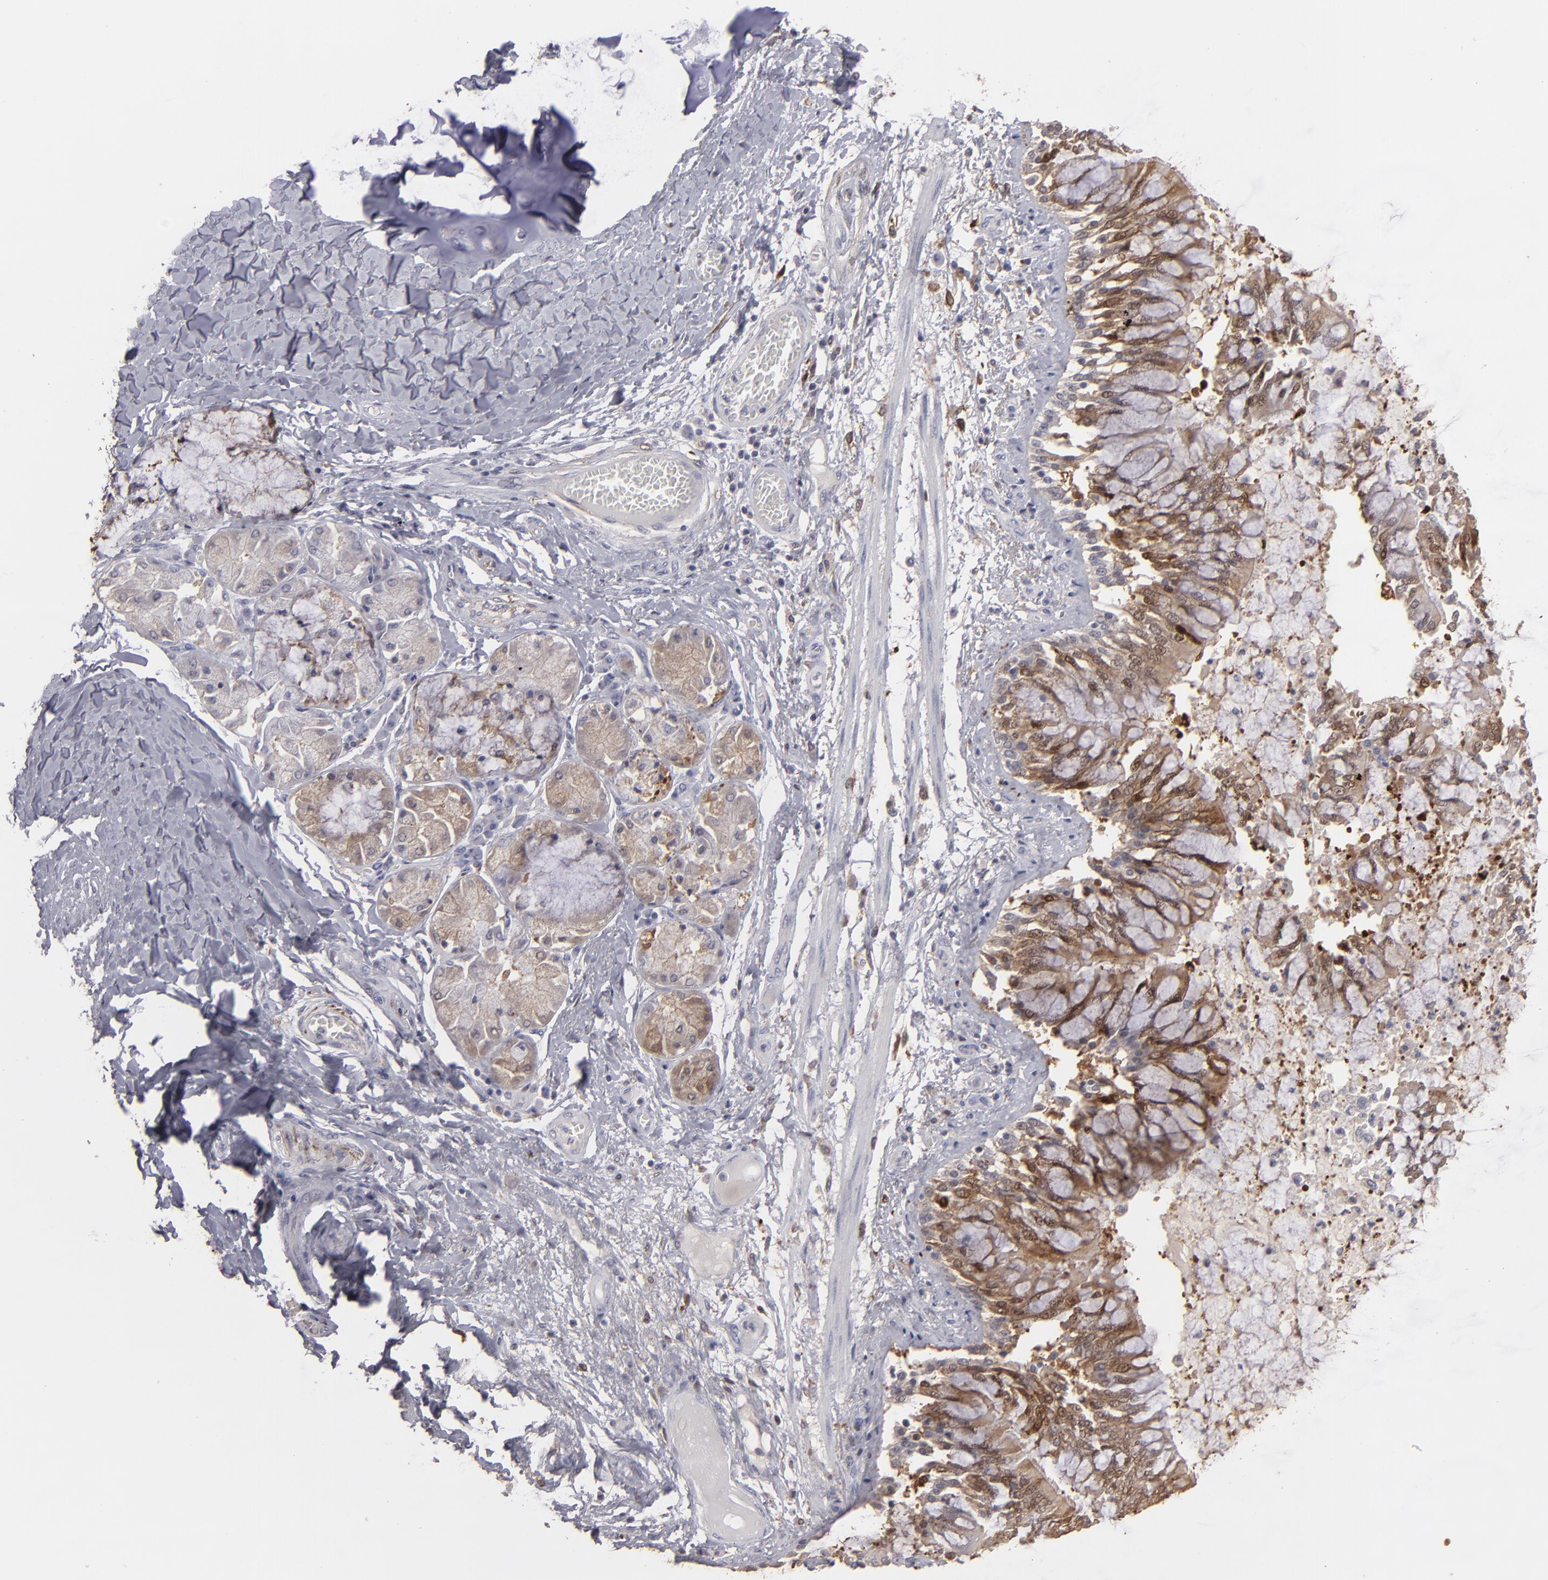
{"staining": {"intensity": "strong", "quantity": ">75%", "location": "cytoplasmic/membranous"}, "tissue": "bronchus", "cell_type": "Respiratory epithelial cells", "image_type": "normal", "snomed": [{"axis": "morphology", "description": "Normal tissue, NOS"}, {"axis": "topography", "description": "Cartilage tissue"}, {"axis": "topography", "description": "Bronchus"}, {"axis": "topography", "description": "Lung"}], "caption": "A brown stain shows strong cytoplasmic/membranous staining of a protein in respiratory epithelial cells of unremarkable human bronchus. The staining was performed using DAB, with brown indicating positive protein expression. Nuclei are stained blue with hematoxylin.", "gene": "SEMA3G", "patient": {"sex": "female", "age": 49}}